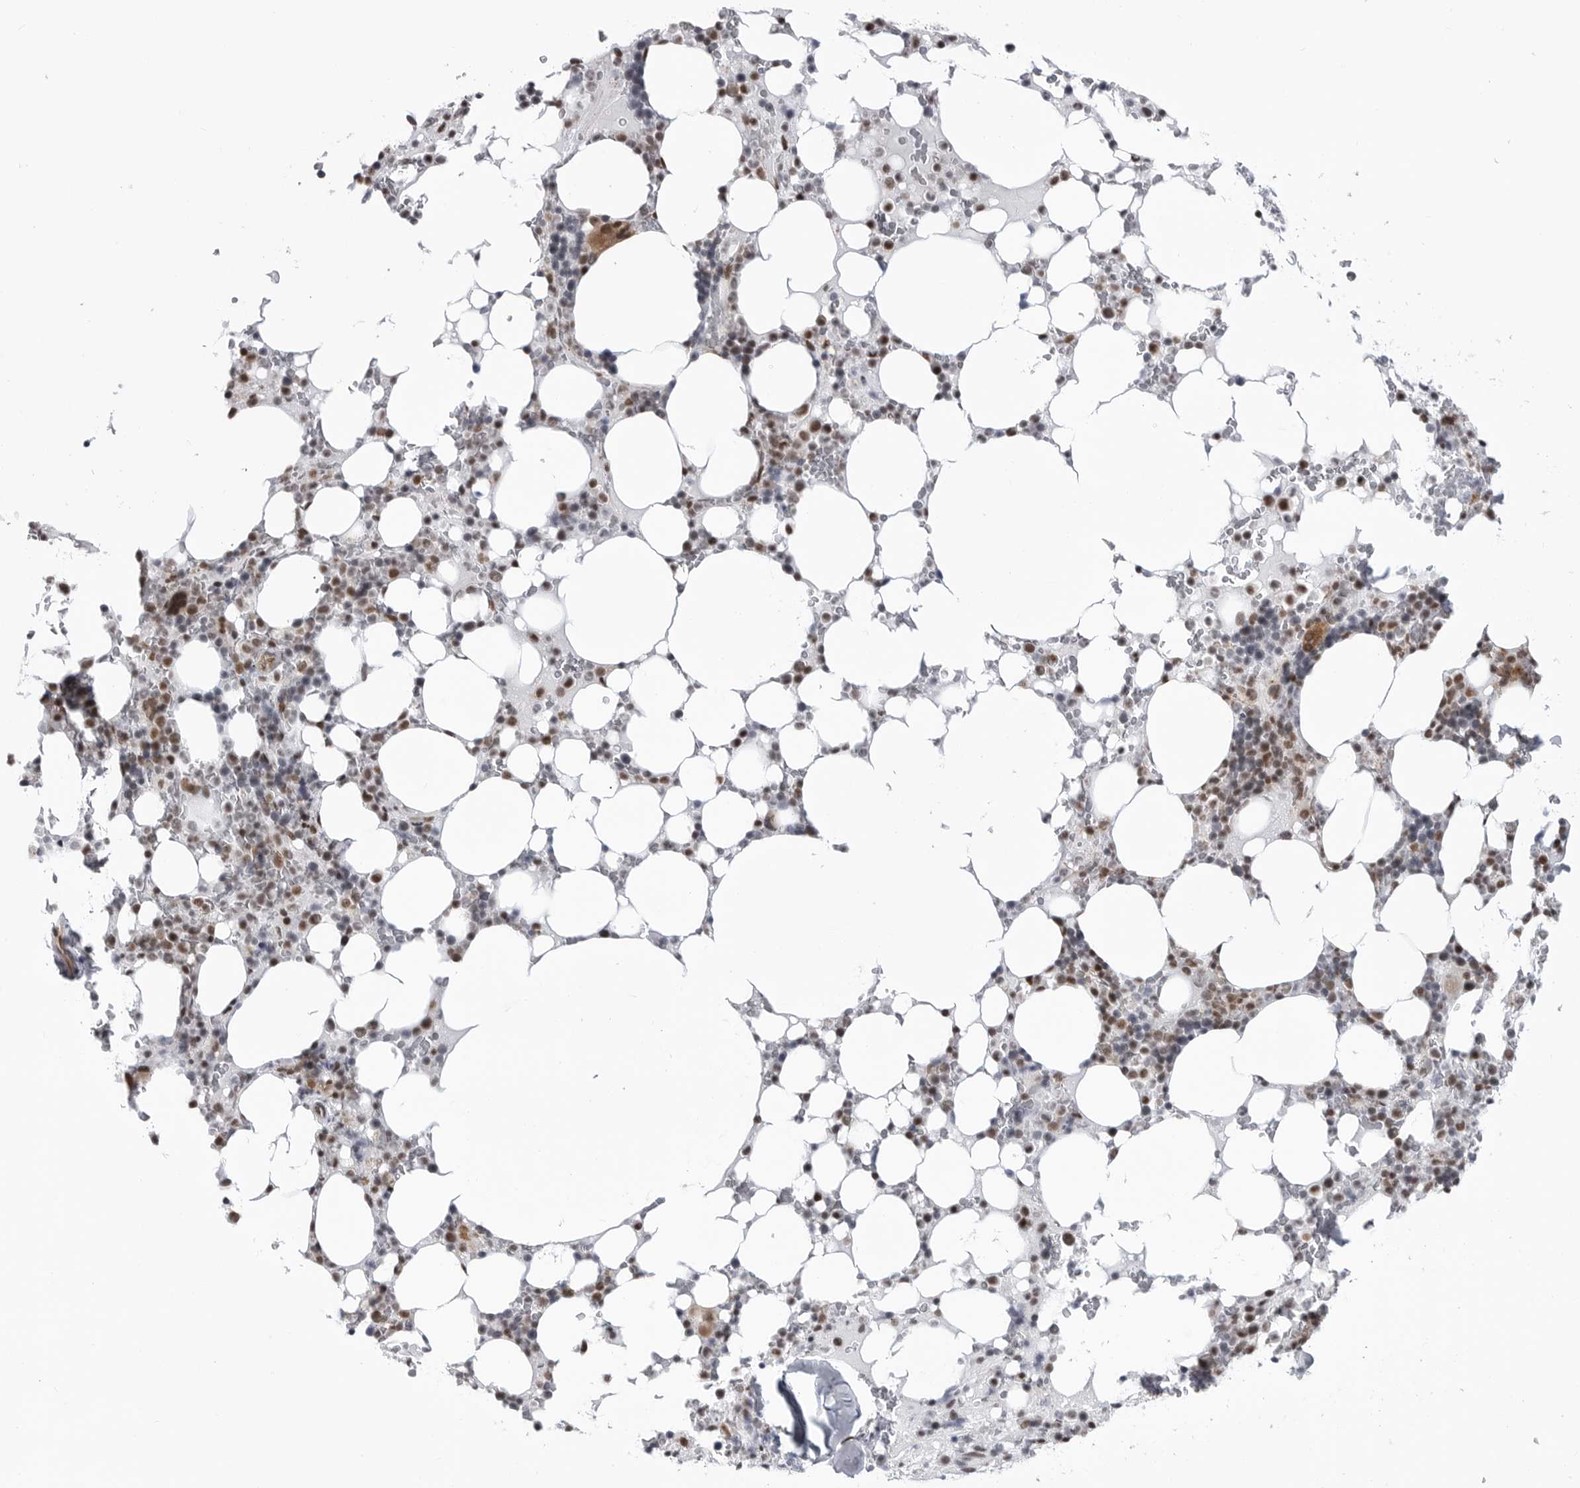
{"staining": {"intensity": "strong", "quantity": "25%-75%", "location": "nuclear"}, "tissue": "bone marrow", "cell_type": "Hematopoietic cells", "image_type": "normal", "snomed": [{"axis": "morphology", "description": "Normal tissue, NOS"}, {"axis": "topography", "description": "Bone marrow"}], "caption": "IHC photomicrograph of benign bone marrow: human bone marrow stained using immunohistochemistry displays high levels of strong protein expression localized specifically in the nuclear of hematopoietic cells, appearing as a nuclear brown color.", "gene": "RNF26", "patient": {"sex": "male", "age": 58}}